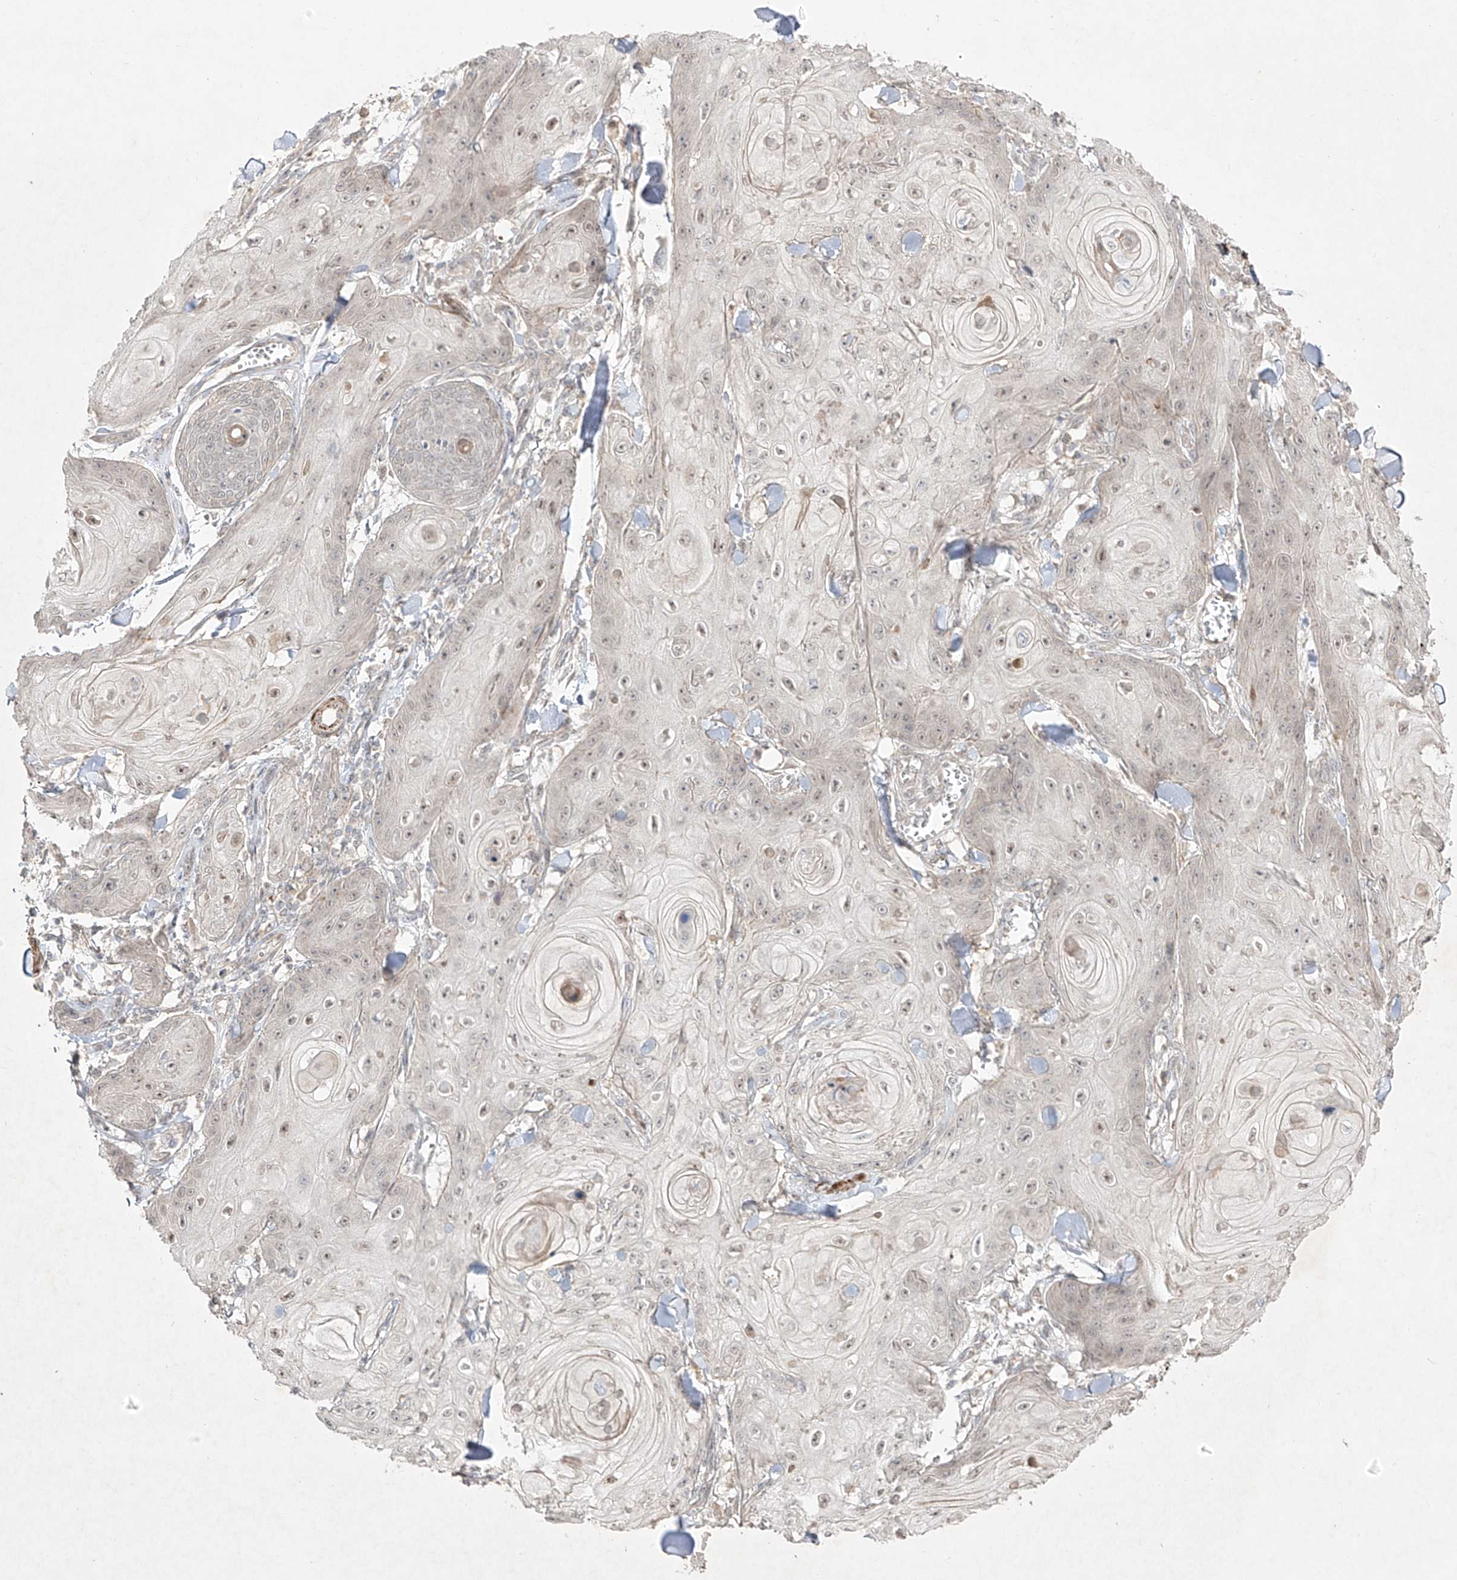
{"staining": {"intensity": "negative", "quantity": "none", "location": "none"}, "tissue": "skin cancer", "cell_type": "Tumor cells", "image_type": "cancer", "snomed": [{"axis": "morphology", "description": "Squamous cell carcinoma, NOS"}, {"axis": "topography", "description": "Skin"}], "caption": "Immunohistochemical staining of human skin squamous cell carcinoma reveals no significant expression in tumor cells.", "gene": "KDM1B", "patient": {"sex": "male", "age": 74}}